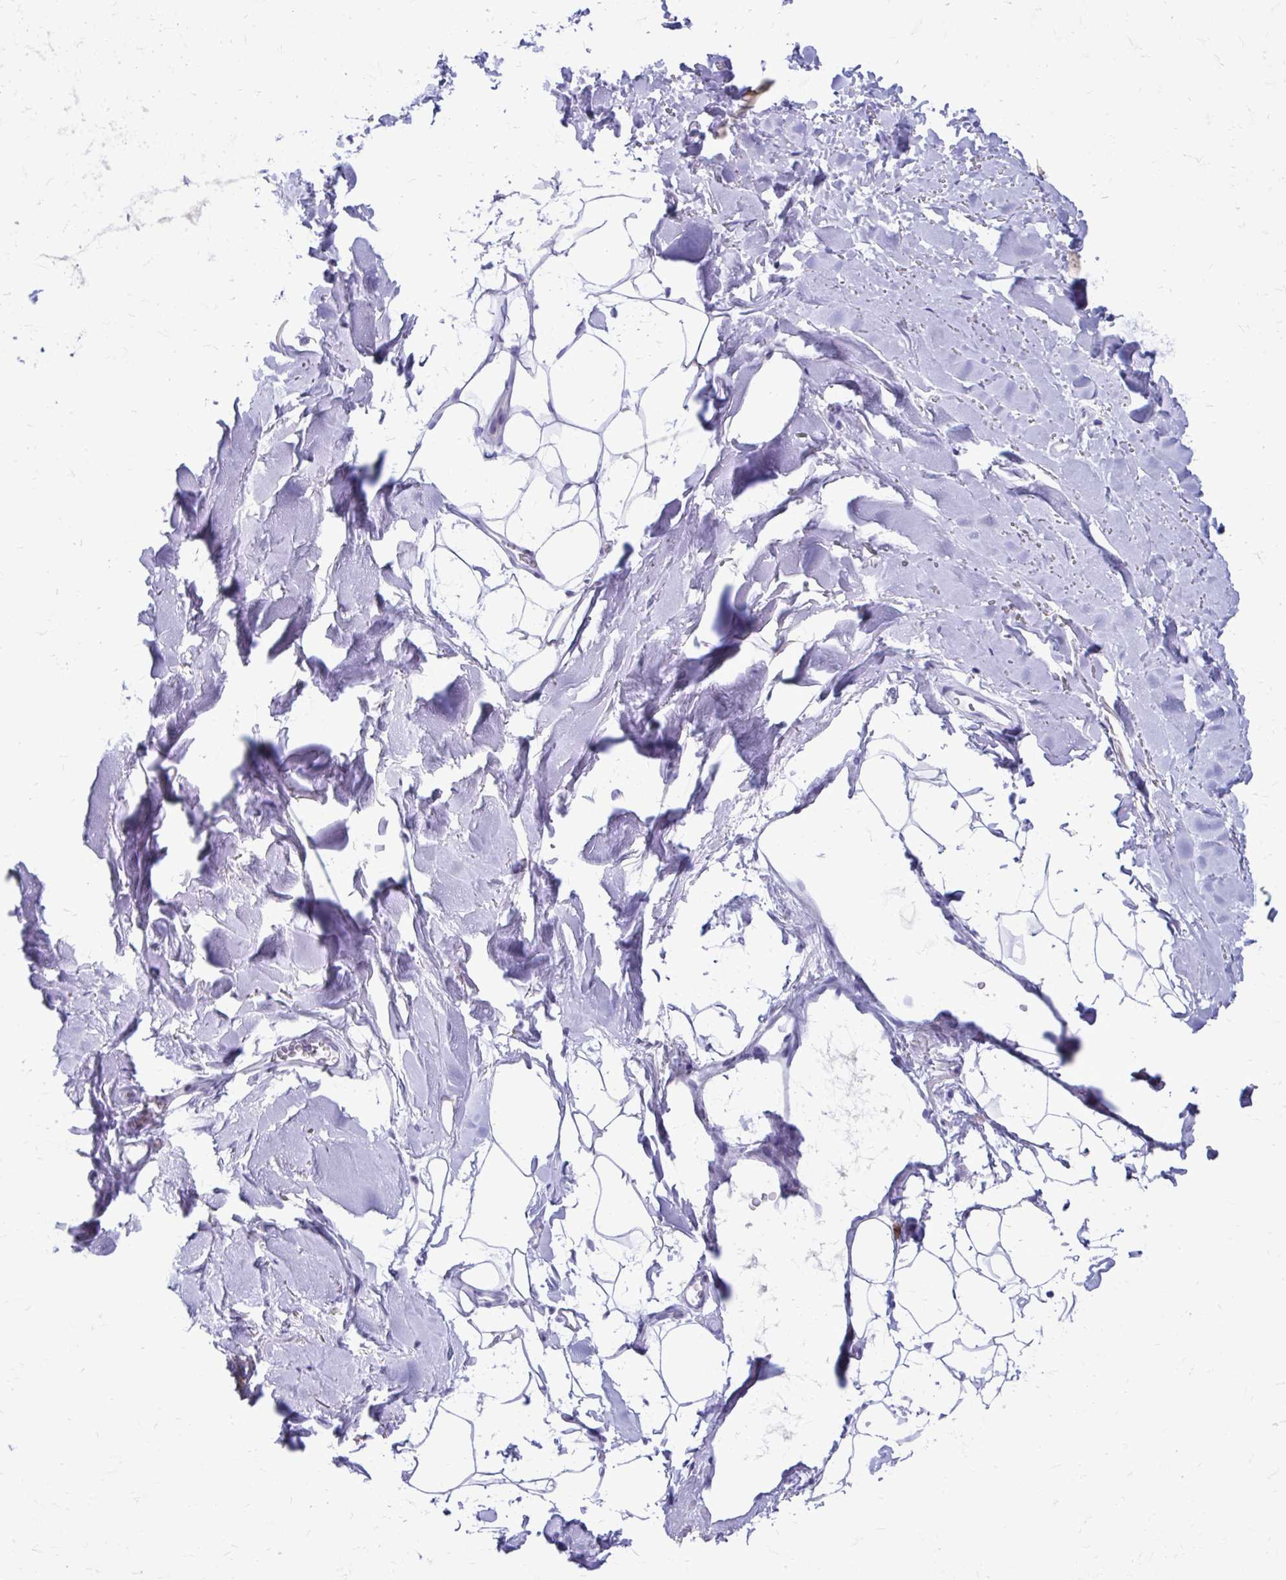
{"staining": {"intensity": "negative", "quantity": "none", "location": "none"}, "tissue": "adipose tissue", "cell_type": "Adipocytes", "image_type": "normal", "snomed": [{"axis": "morphology", "description": "Normal tissue, NOS"}, {"axis": "topography", "description": "Cartilage tissue"}, {"axis": "topography", "description": "Bronchus"}], "caption": "This is an immunohistochemistry (IHC) image of benign human adipose tissue. There is no positivity in adipocytes.", "gene": "SATL1", "patient": {"sex": "female", "age": 79}}